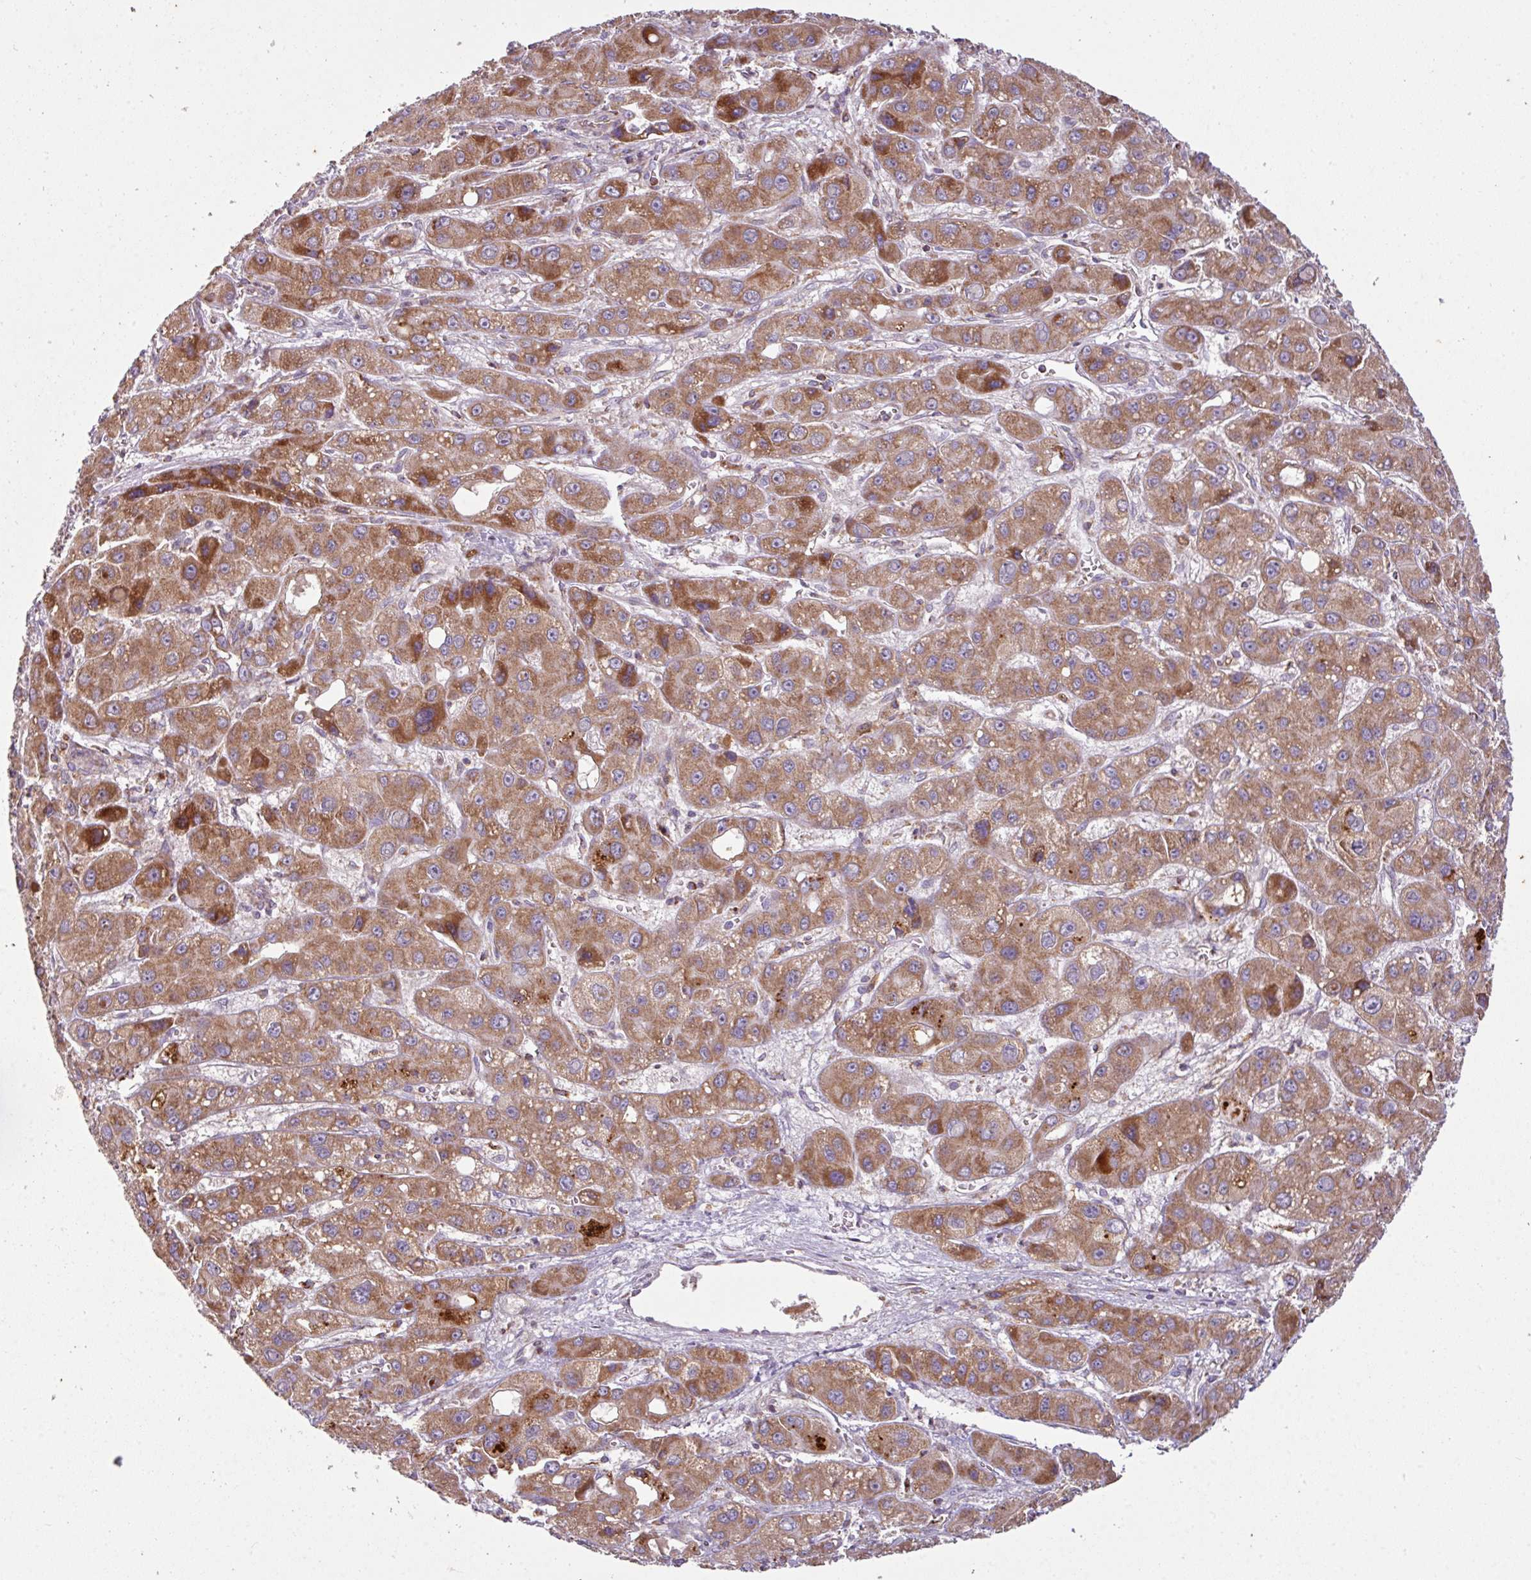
{"staining": {"intensity": "moderate", "quantity": ">75%", "location": "cytoplasmic/membranous"}, "tissue": "liver cancer", "cell_type": "Tumor cells", "image_type": "cancer", "snomed": [{"axis": "morphology", "description": "Carcinoma, Hepatocellular, NOS"}, {"axis": "topography", "description": "Liver"}], "caption": "Human liver cancer stained with a protein marker demonstrates moderate staining in tumor cells.", "gene": "SQOR", "patient": {"sex": "male", "age": 55}}